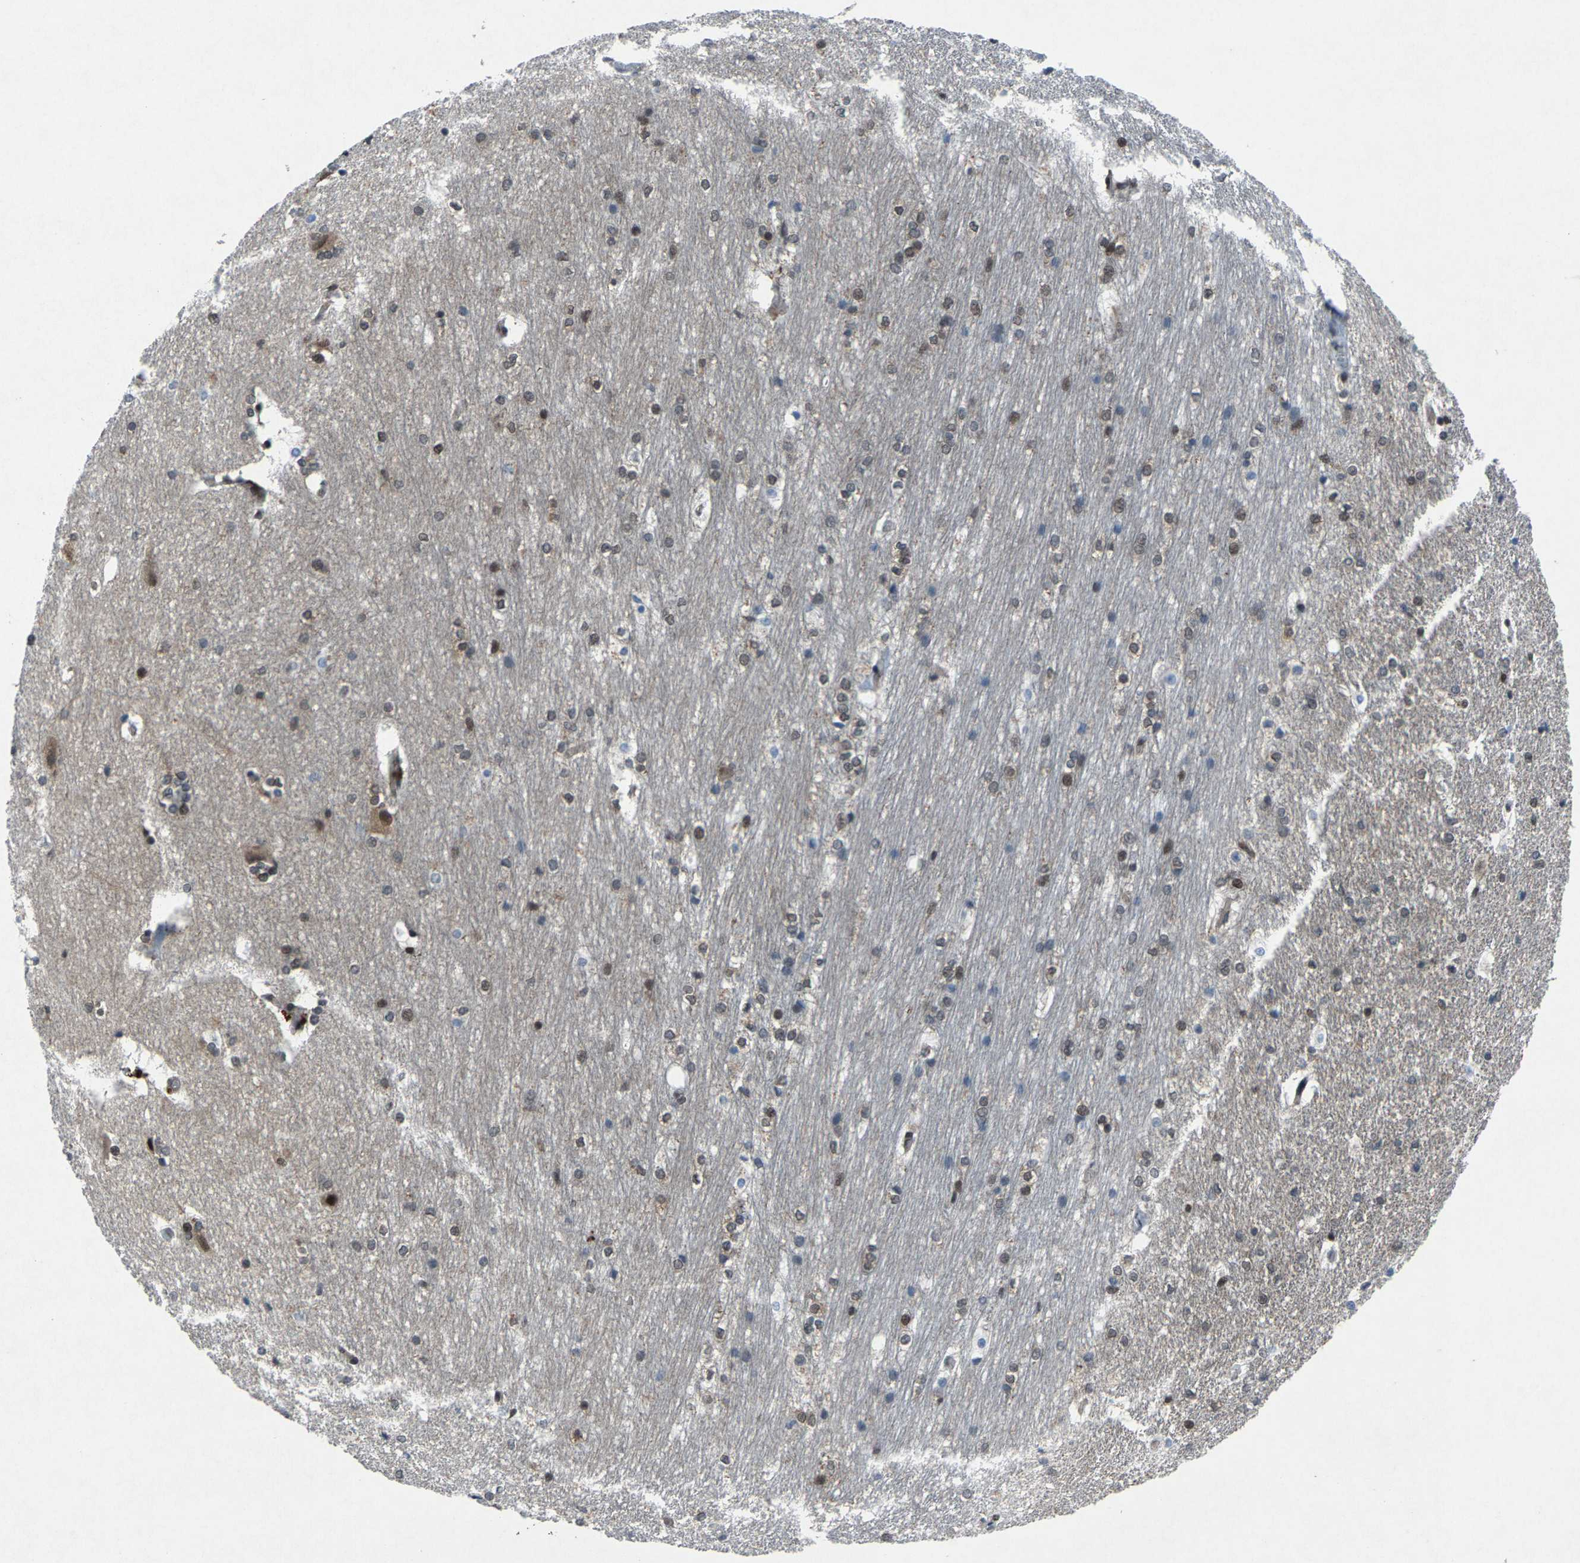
{"staining": {"intensity": "moderate", "quantity": "<25%", "location": "nuclear"}, "tissue": "hippocampus", "cell_type": "Glial cells", "image_type": "normal", "snomed": [{"axis": "morphology", "description": "Normal tissue, NOS"}, {"axis": "topography", "description": "Hippocampus"}], "caption": "A micrograph showing moderate nuclear expression in about <25% of glial cells in unremarkable hippocampus, as visualized by brown immunohistochemical staining.", "gene": "ATXN3", "patient": {"sex": "female", "age": 19}}